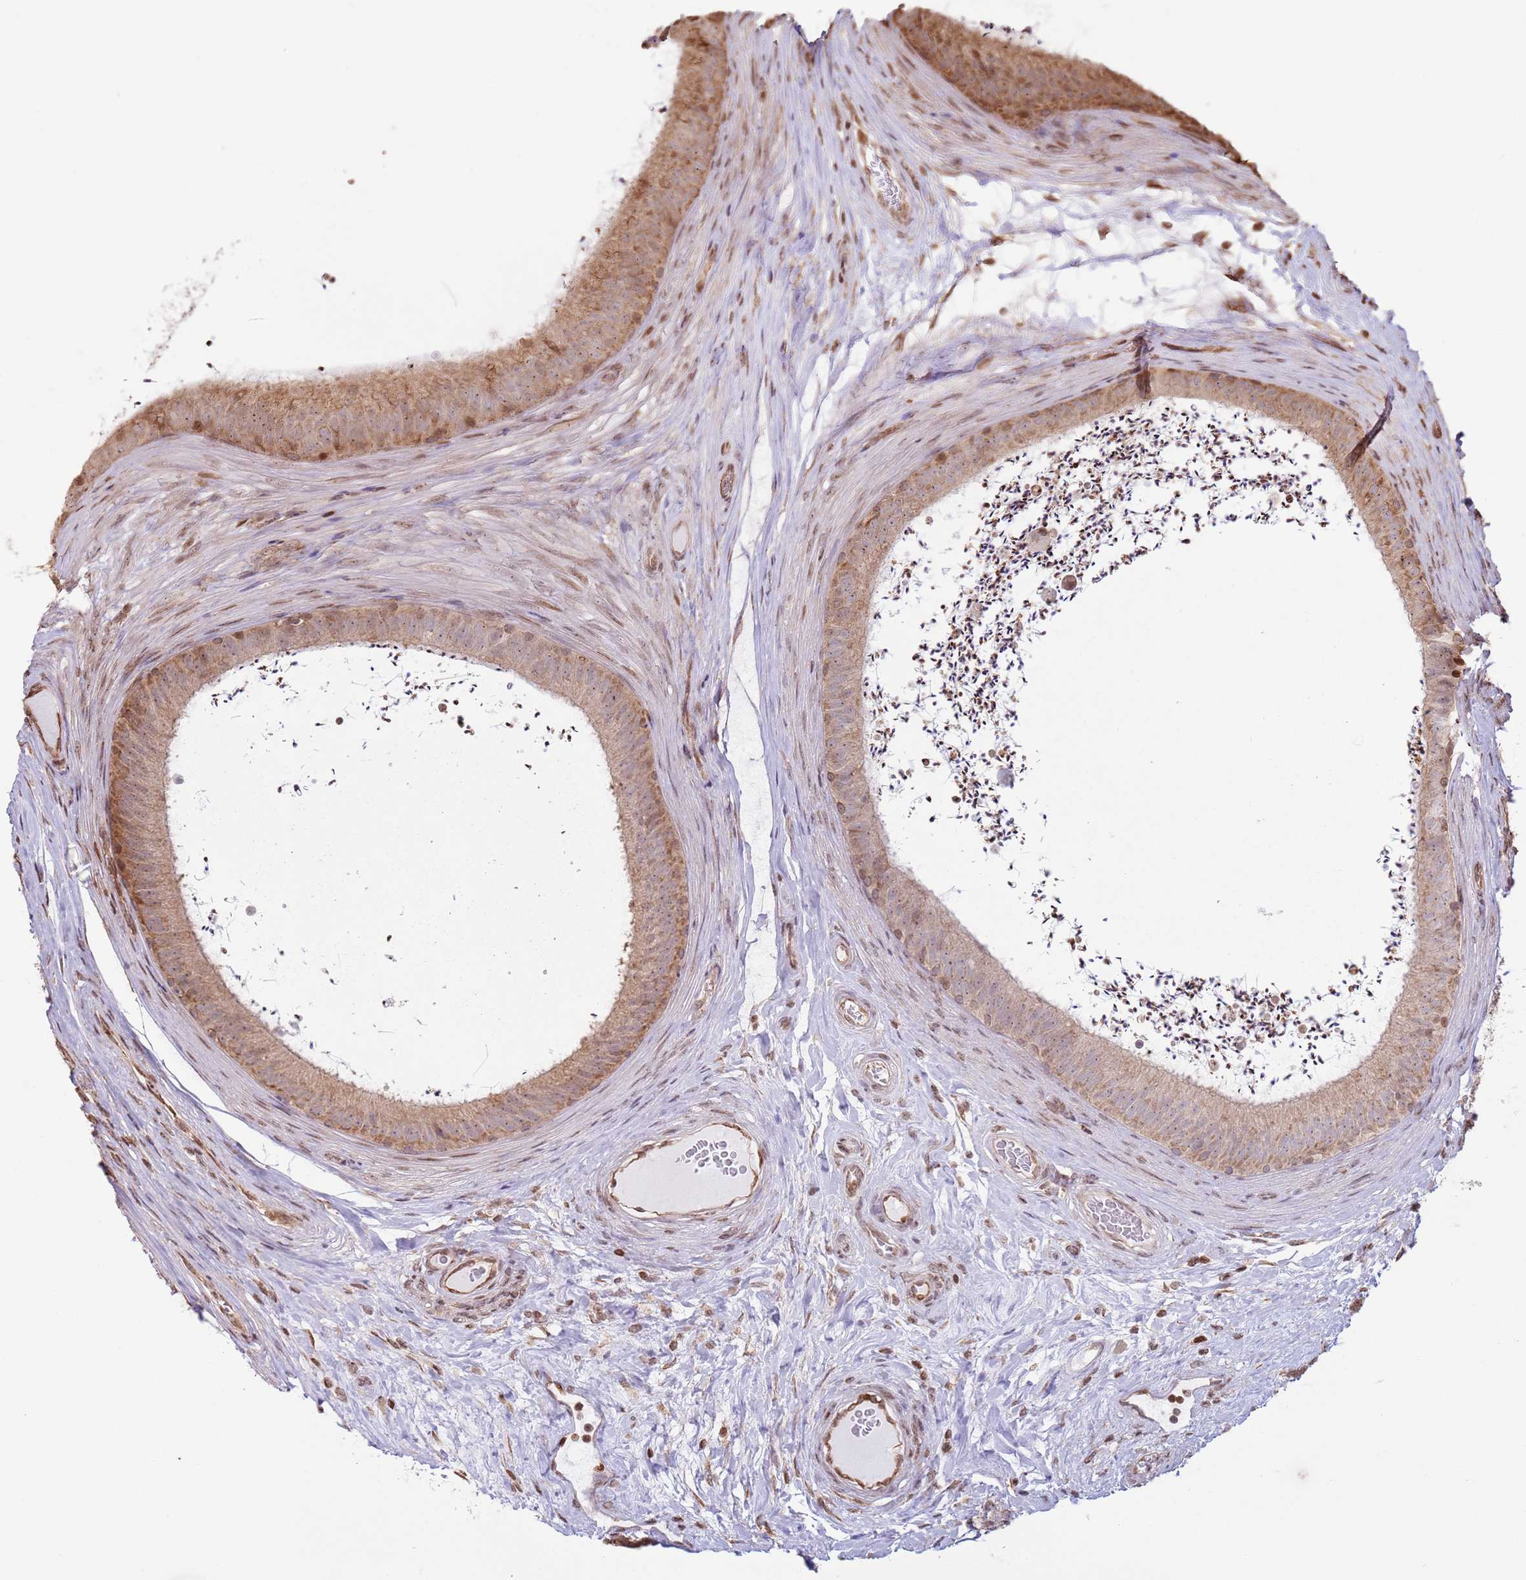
{"staining": {"intensity": "moderate", "quantity": ">75%", "location": "cytoplasmic/membranous,nuclear"}, "tissue": "epididymis", "cell_type": "Glandular cells", "image_type": "normal", "snomed": [{"axis": "morphology", "description": "Normal tissue, NOS"}, {"axis": "topography", "description": "Testis"}, {"axis": "topography", "description": "Epididymis"}], "caption": "Human epididymis stained with a protein marker displays moderate staining in glandular cells.", "gene": "SCAF1", "patient": {"sex": "male", "age": 41}}